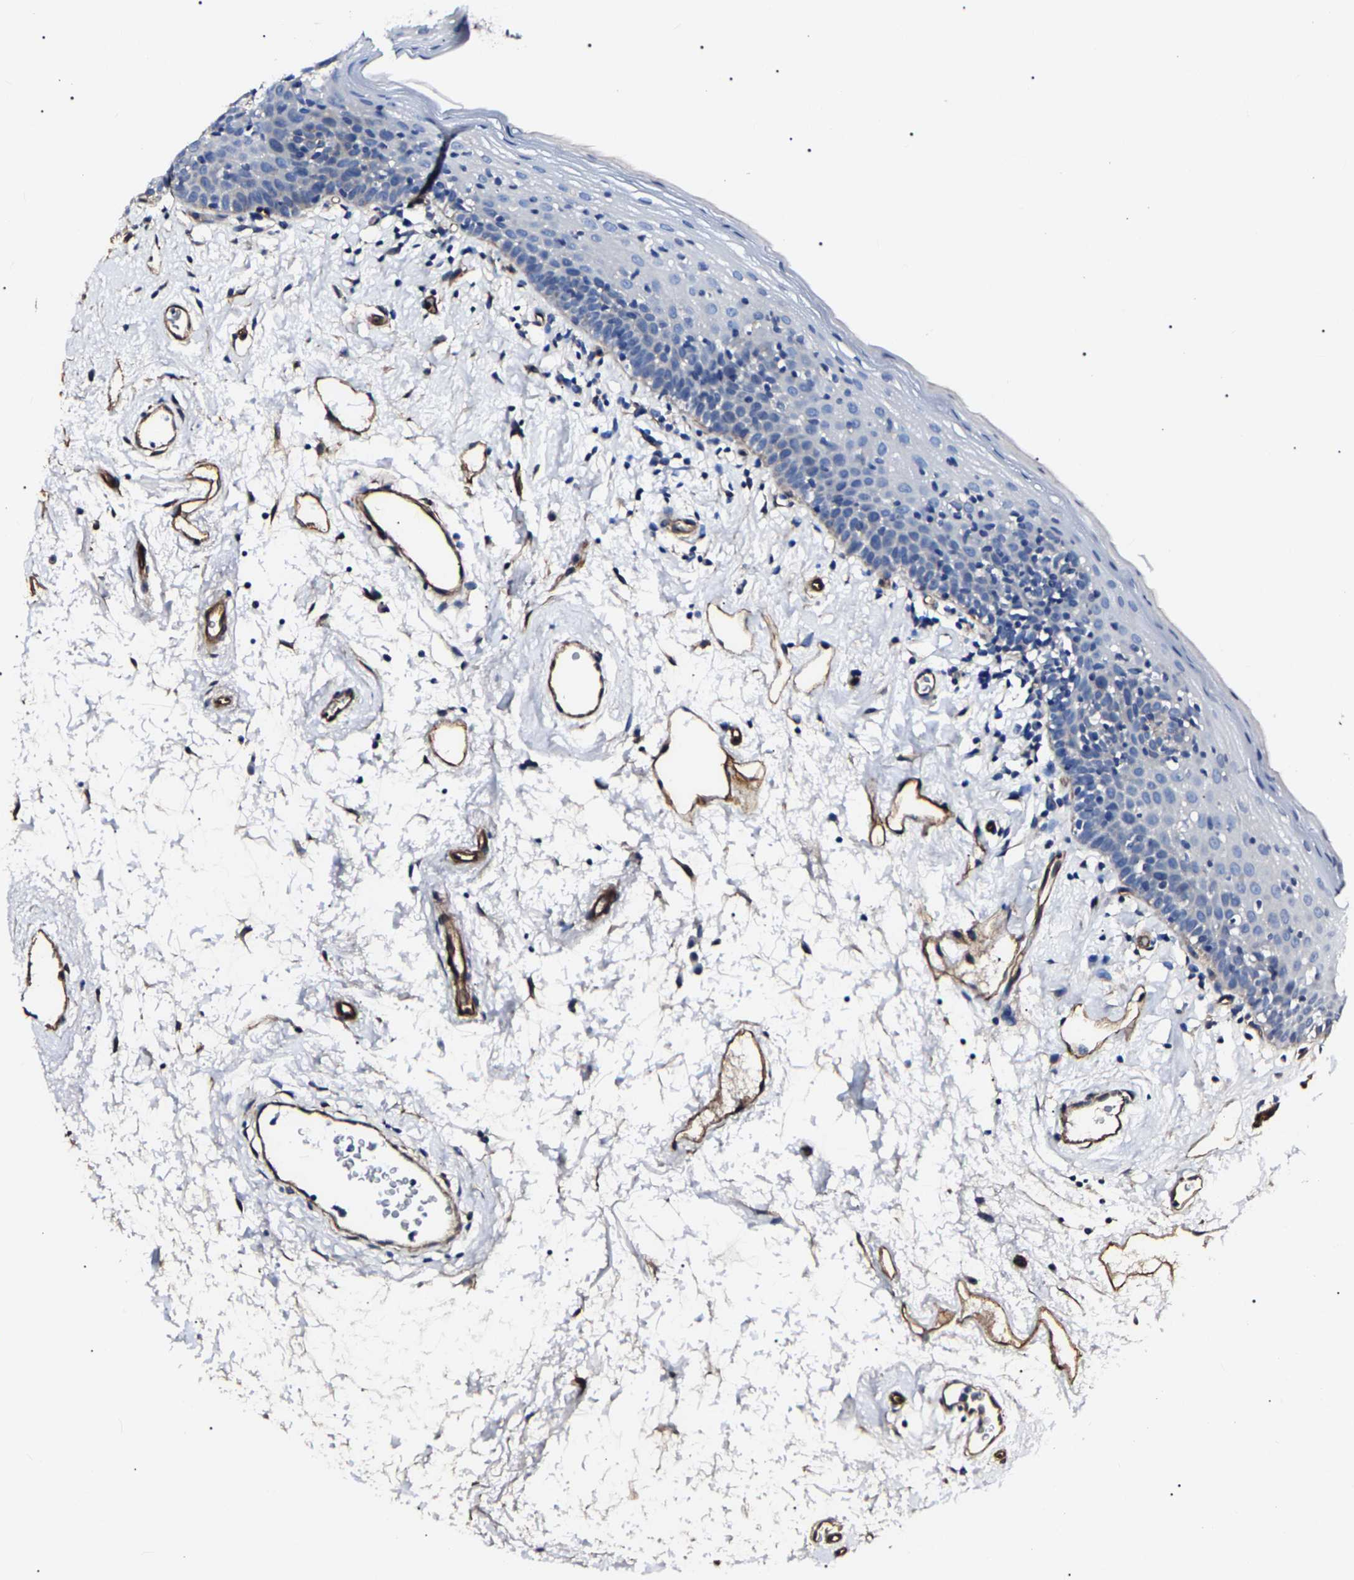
{"staining": {"intensity": "negative", "quantity": "none", "location": "none"}, "tissue": "oral mucosa", "cell_type": "Squamous epithelial cells", "image_type": "normal", "snomed": [{"axis": "morphology", "description": "Normal tissue, NOS"}, {"axis": "topography", "description": "Oral tissue"}], "caption": "There is no significant expression in squamous epithelial cells of oral mucosa.", "gene": "KLHL42", "patient": {"sex": "male", "age": 66}}